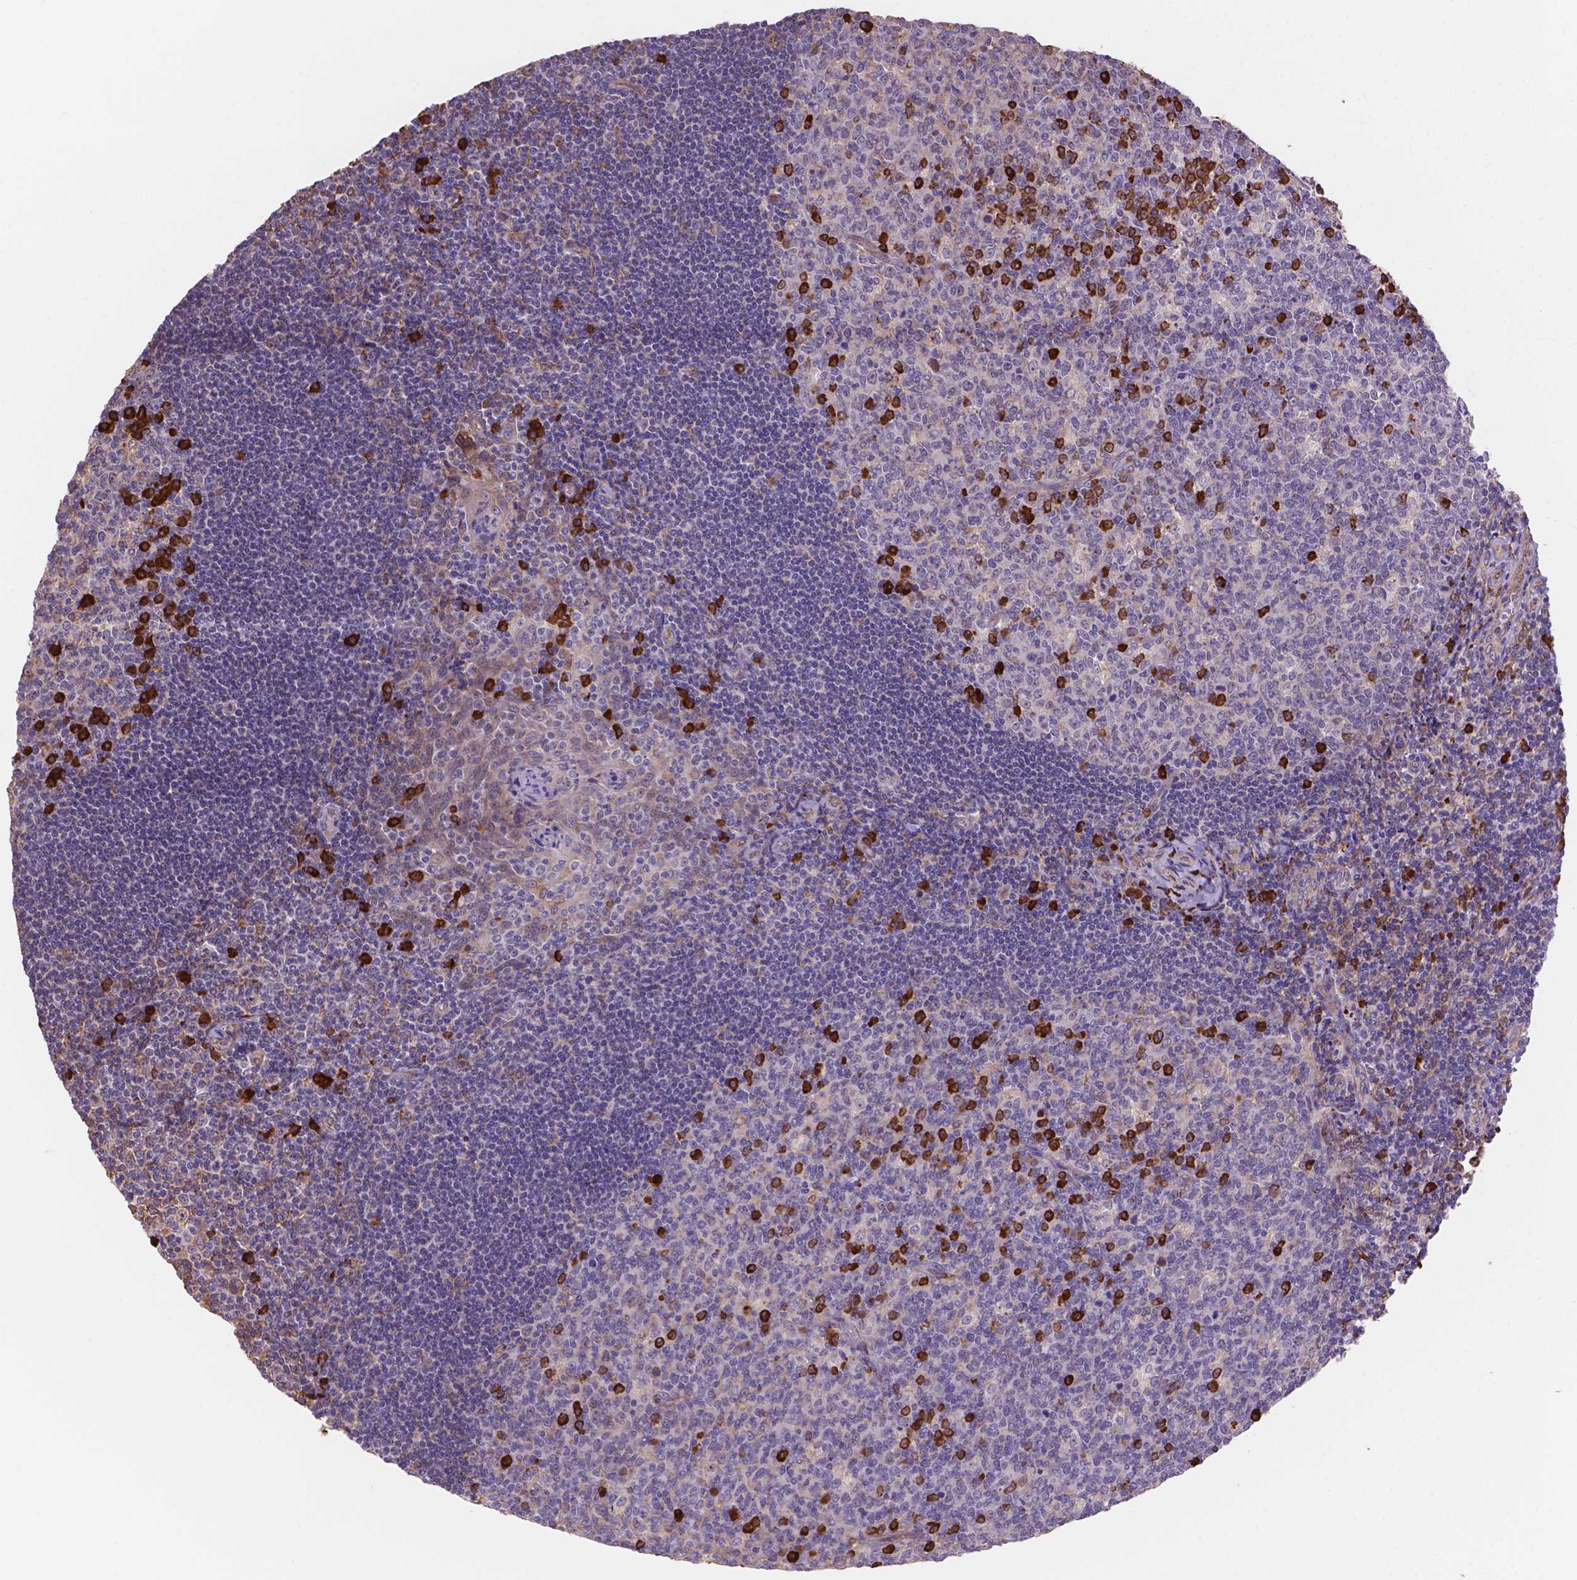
{"staining": {"intensity": "strong", "quantity": "<25%", "location": "cytoplasmic/membranous"}, "tissue": "tonsil", "cell_type": "Germinal center cells", "image_type": "normal", "snomed": [{"axis": "morphology", "description": "Normal tissue, NOS"}, {"axis": "morphology", "description": "Inflammation, NOS"}, {"axis": "topography", "description": "Tonsil"}], "caption": "Protein staining of normal tonsil shows strong cytoplasmic/membranous expression in about <25% of germinal center cells. The protein of interest is stained brown, and the nuclei are stained in blue (DAB IHC with brightfield microscopy, high magnification).", "gene": "IPO11", "patient": {"sex": "female", "age": 31}}